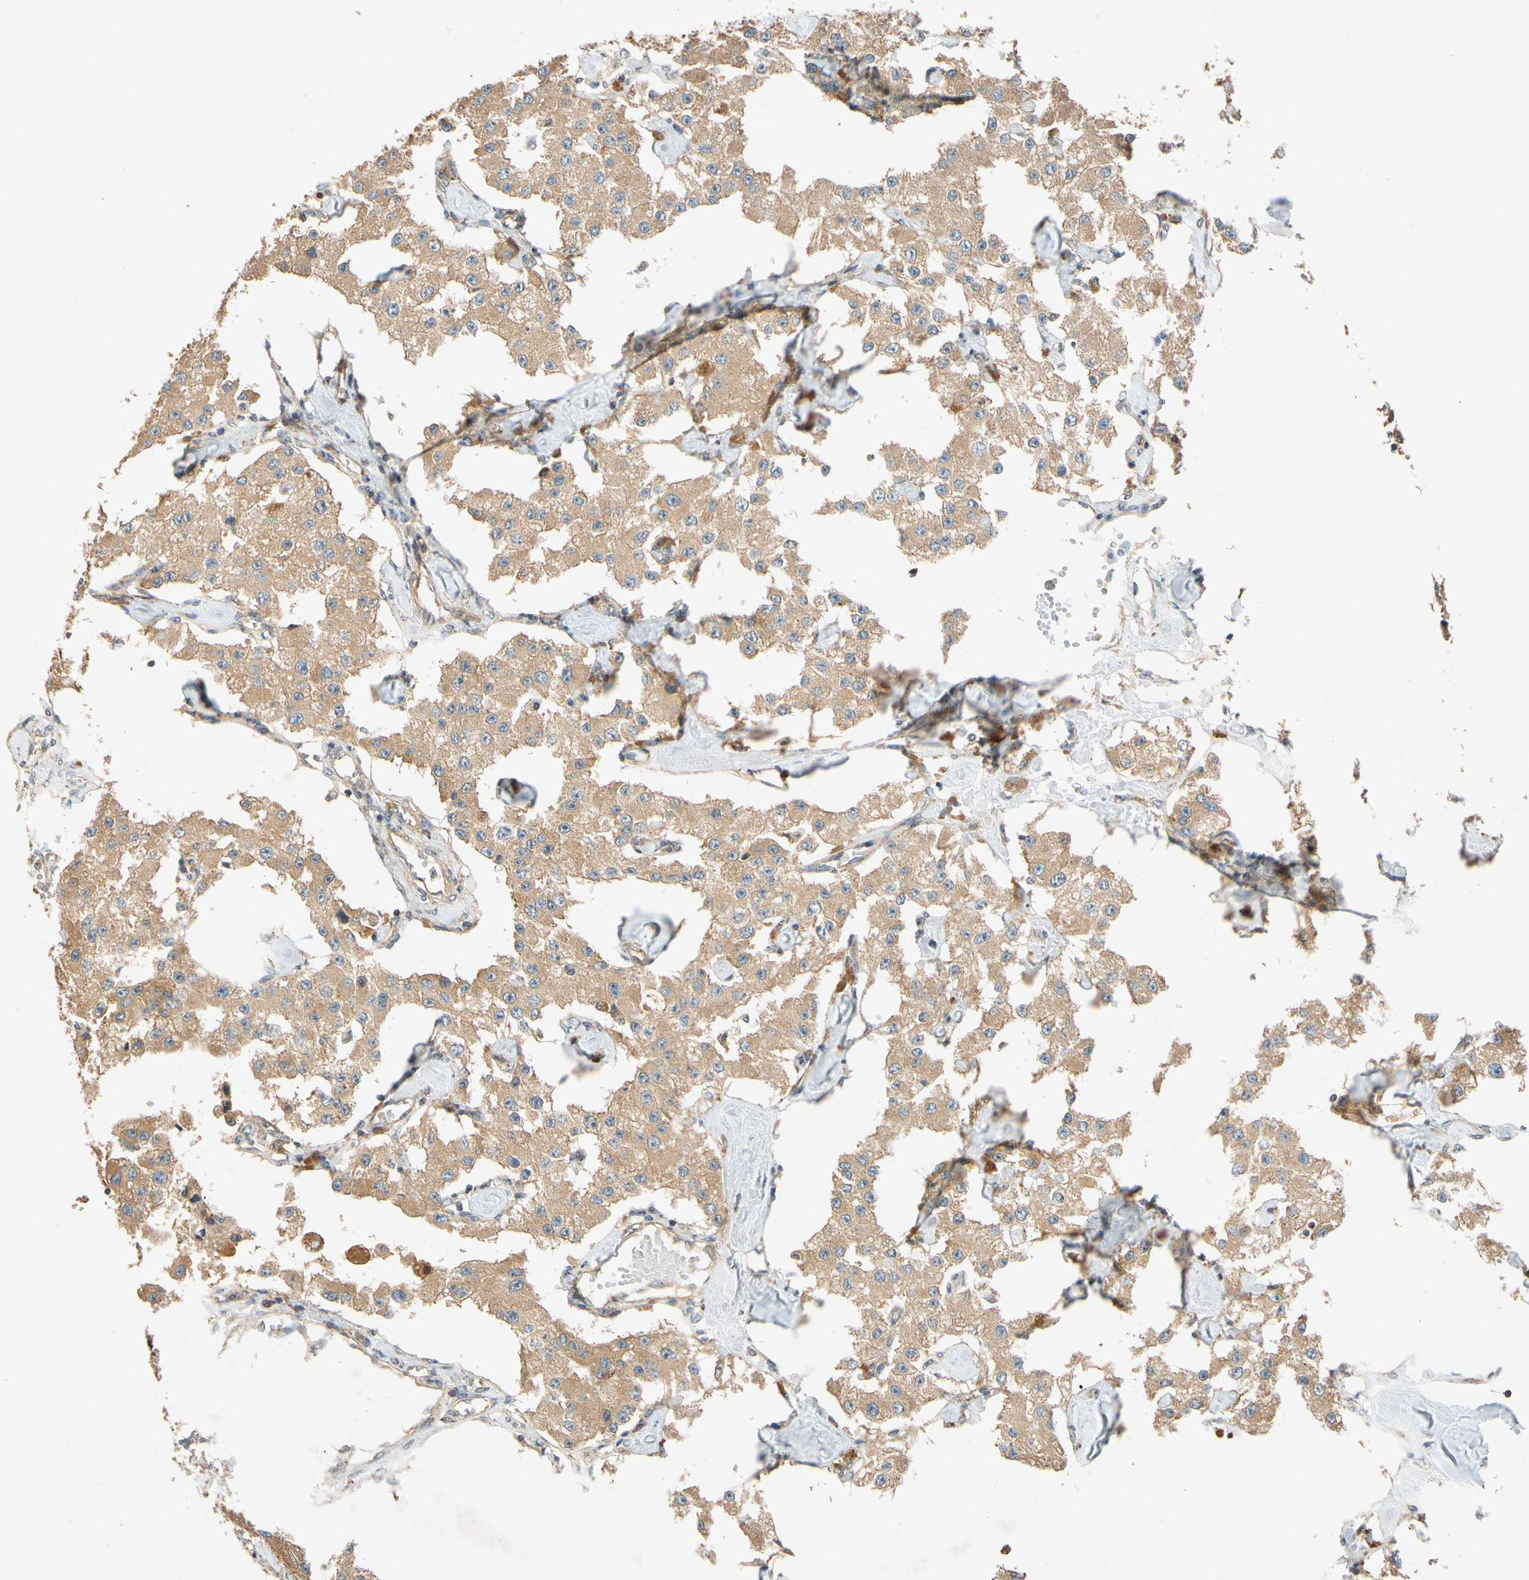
{"staining": {"intensity": "moderate", "quantity": ">75%", "location": "cytoplasmic/membranous"}, "tissue": "carcinoid", "cell_type": "Tumor cells", "image_type": "cancer", "snomed": [{"axis": "morphology", "description": "Carcinoid, malignant, NOS"}, {"axis": "topography", "description": "Pancreas"}], "caption": "Immunohistochemistry of carcinoid displays medium levels of moderate cytoplasmic/membranous expression in about >75% of tumor cells.", "gene": "USP46", "patient": {"sex": "male", "age": 41}}